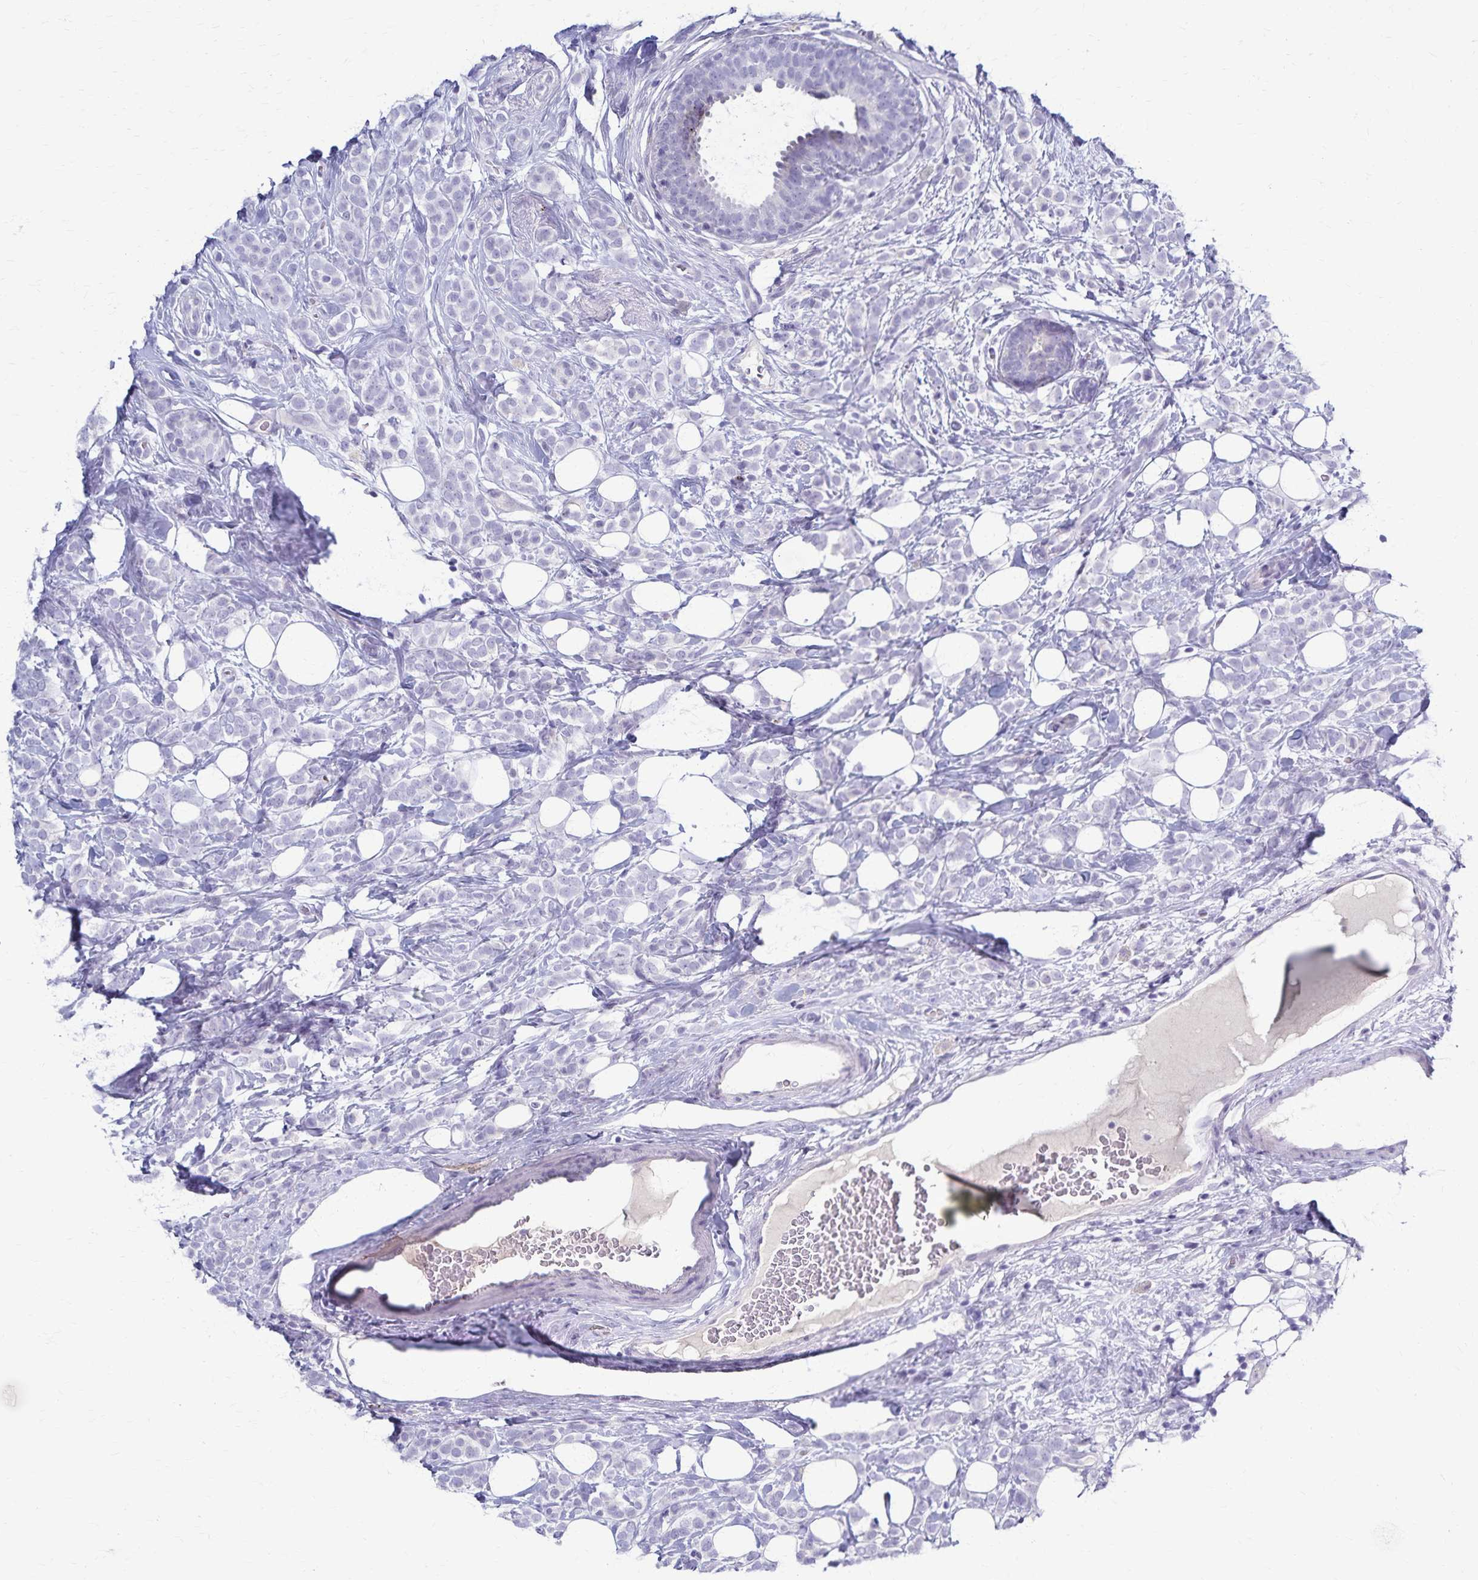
{"staining": {"intensity": "negative", "quantity": "none", "location": "none"}, "tissue": "breast cancer", "cell_type": "Tumor cells", "image_type": "cancer", "snomed": [{"axis": "morphology", "description": "Lobular carcinoma"}, {"axis": "topography", "description": "Breast"}], "caption": "Immunohistochemical staining of breast cancer demonstrates no significant positivity in tumor cells.", "gene": "TMEM60", "patient": {"sex": "female", "age": 49}}